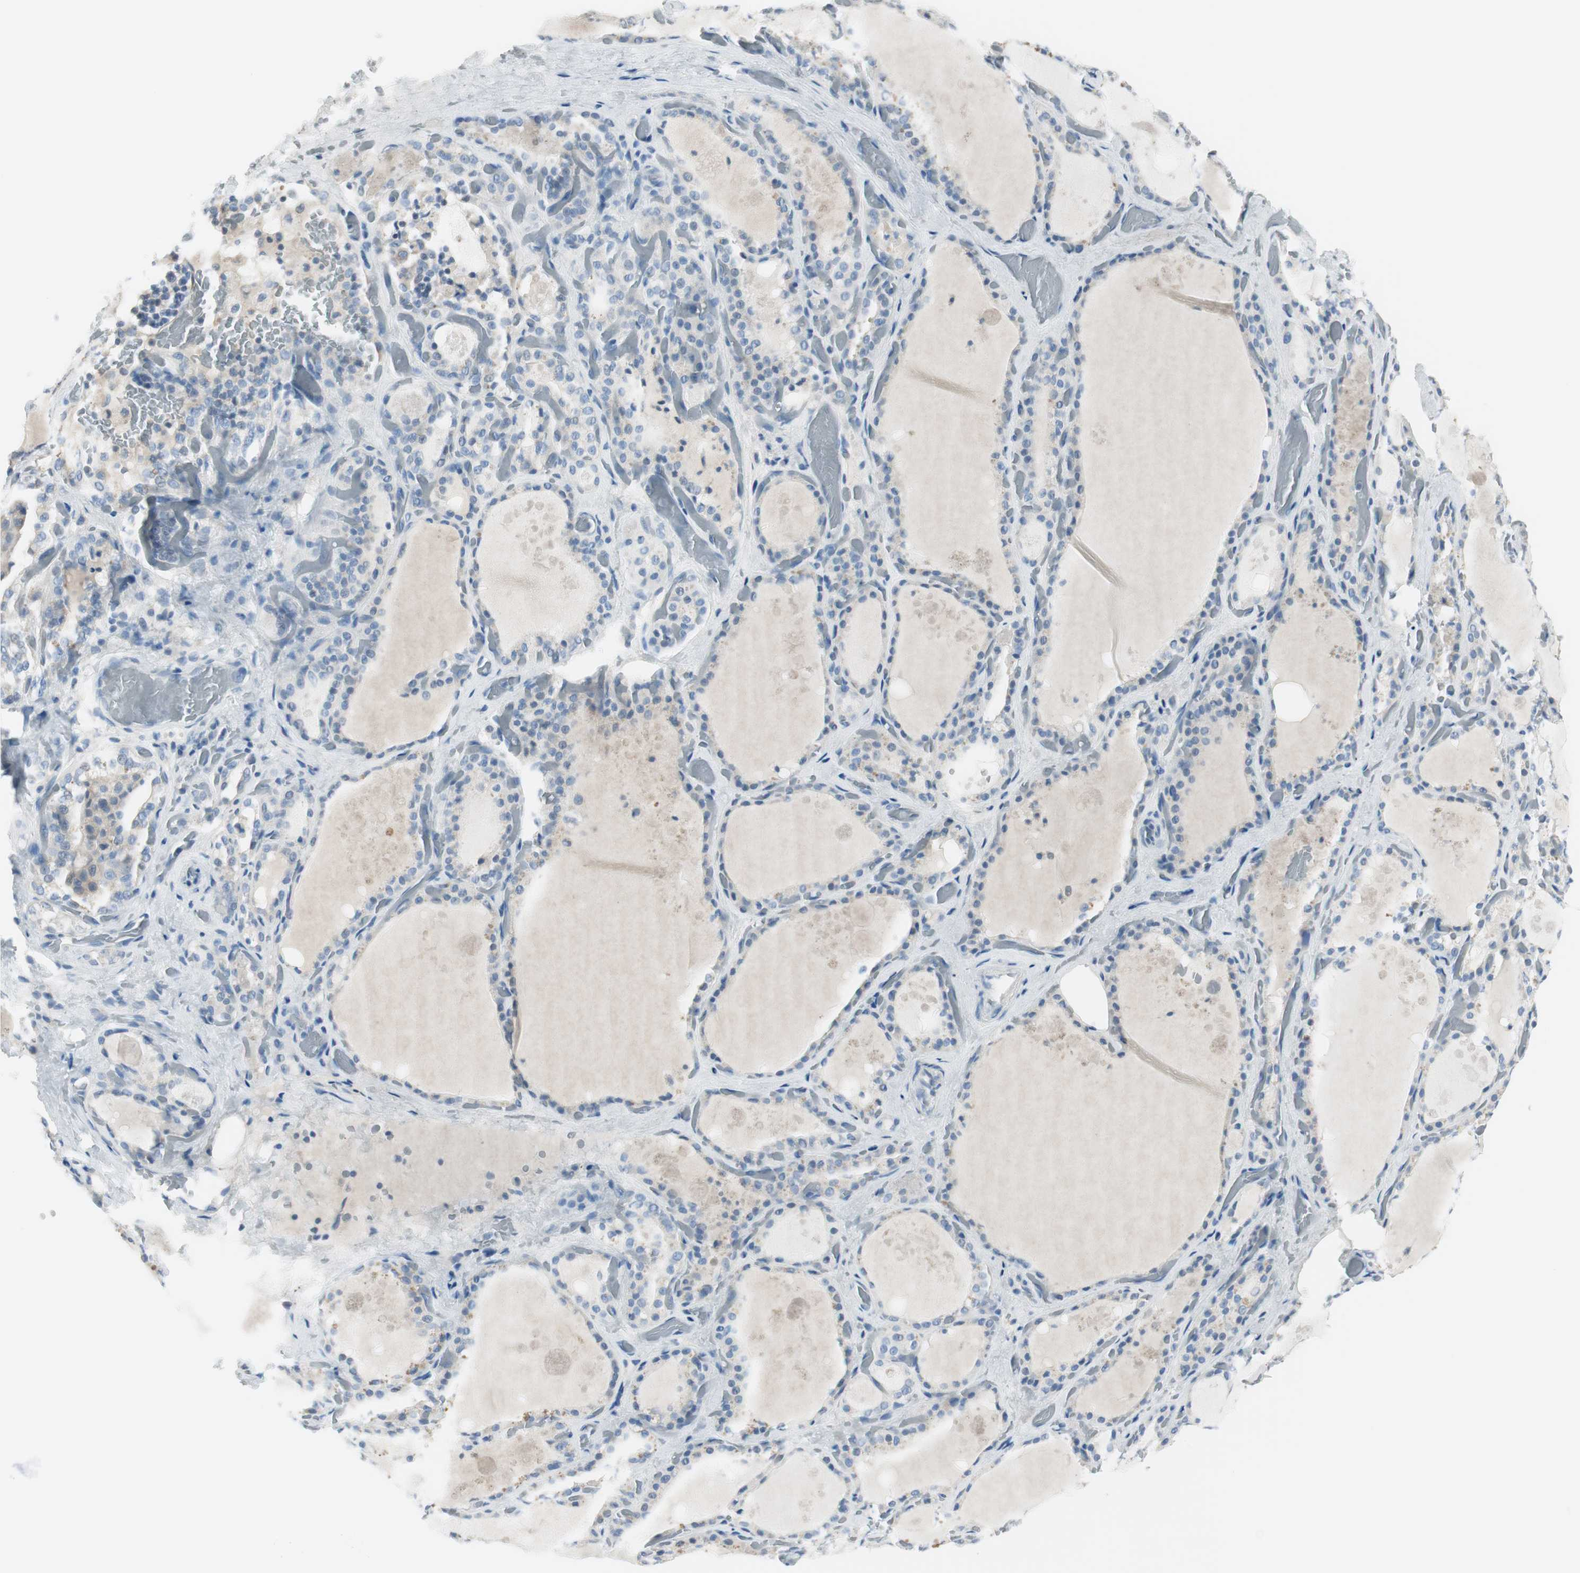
{"staining": {"intensity": "negative", "quantity": "none", "location": "none"}, "tissue": "thyroid gland", "cell_type": "Glandular cells", "image_type": "normal", "snomed": [{"axis": "morphology", "description": "Normal tissue, NOS"}, {"axis": "topography", "description": "Thyroid gland"}], "caption": "Immunohistochemistry (IHC) of normal thyroid gland reveals no expression in glandular cells.", "gene": "DLG4", "patient": {"sex": "male", "age": 61}}